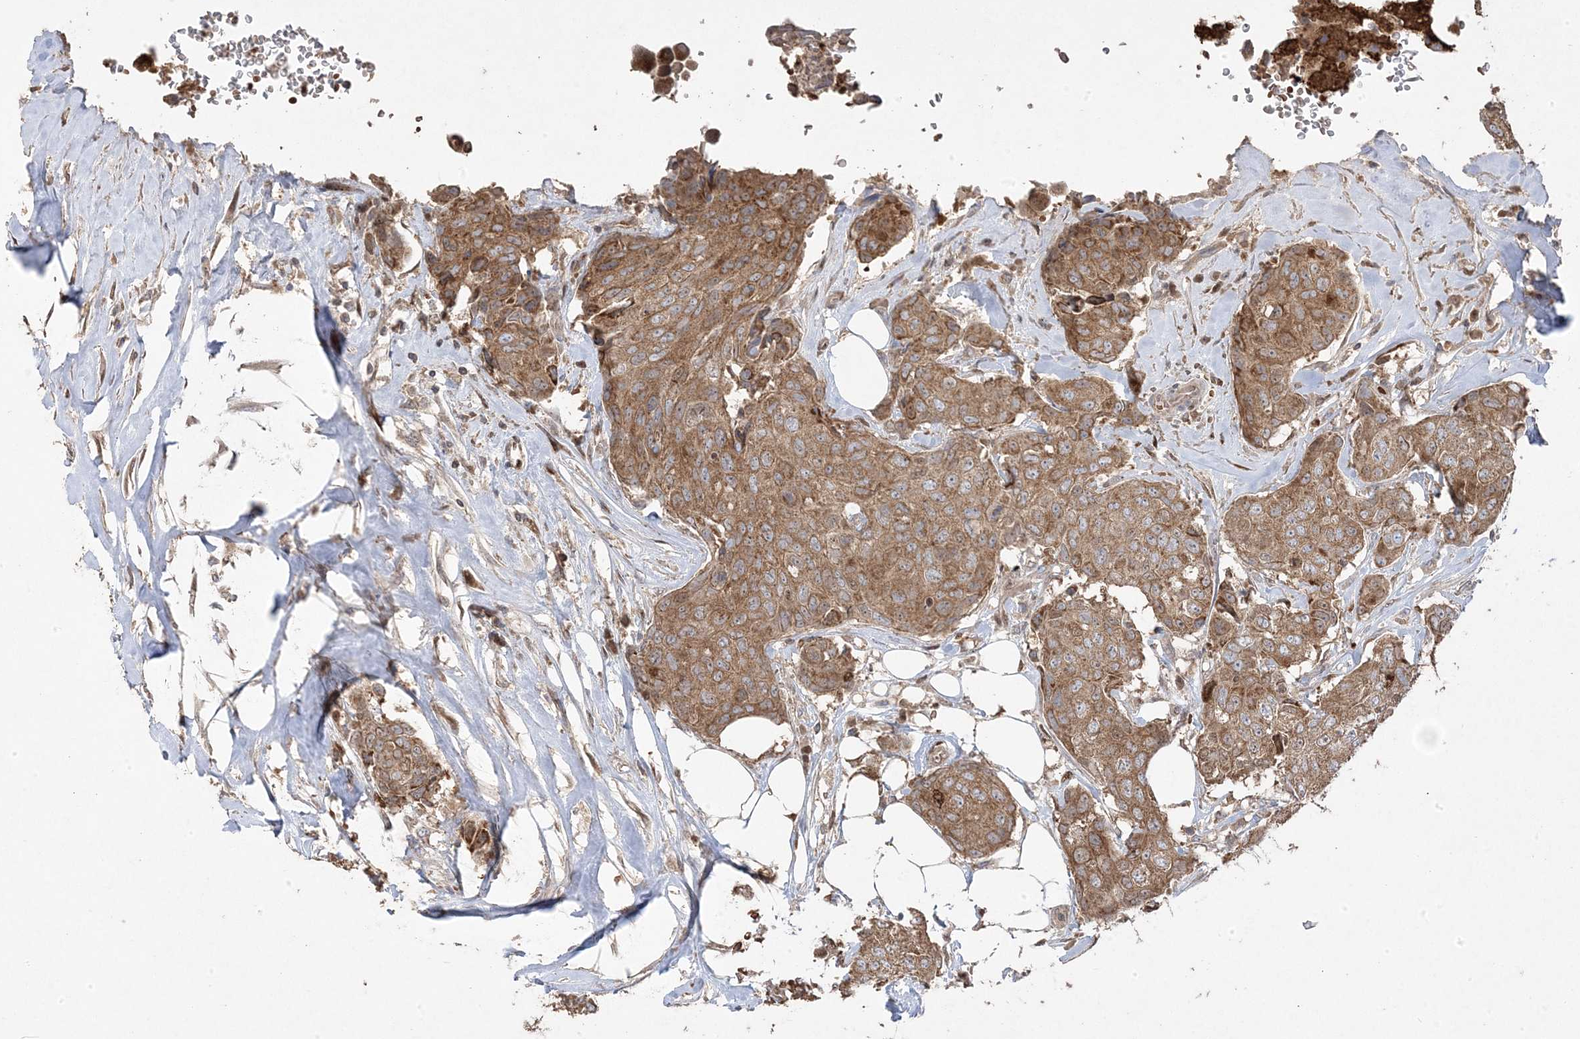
{"staining": {"intensity": "moderate", "quantity": ">75%", "location": "cytoplasmic/membranous"}, "tissue": "breast cancer", "cell_type": "Tumor cells", "image_type": "cancer", "snomed": [{"axis": "morphology", "description": "Duct carcinoma"}, {"axis": "topography", "description": "Breast"}], "caption": "Immunohistochemistry (IHC) (DAB) staining of breast cancer (intraductal carcinoma) demonstrates moderate cytoplasmic/membranous protein positivity in about >75% of tumor cells.", "gene": "PPOX", "patient": {"sex": "female", "age": 80}}